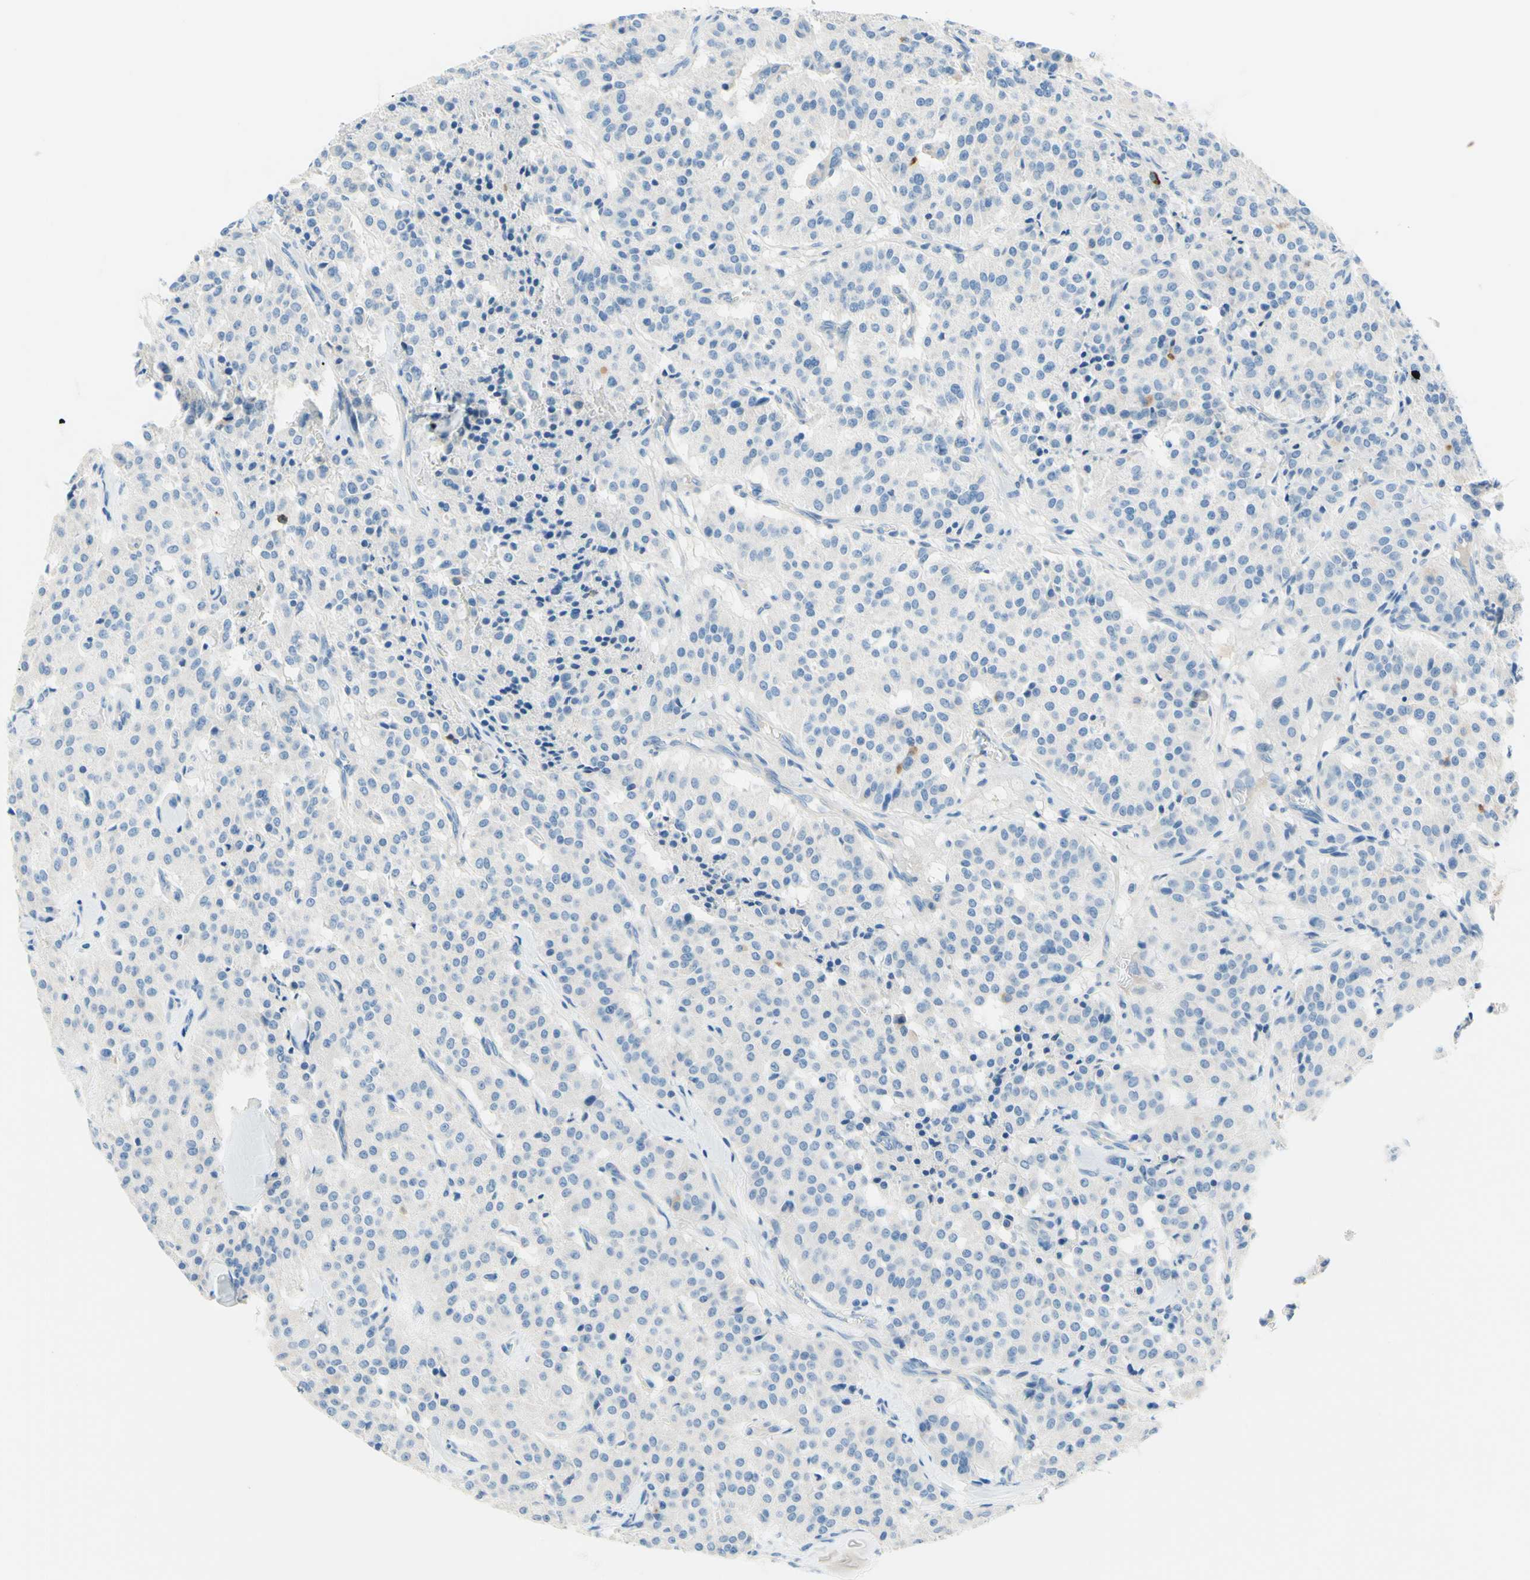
{"staining": {"intensity": "negative", "quantity": "none", "location": "none"}, "tissue": "carcinoid", "cell_type": "Tumor cells", "image_type": "cancer", "snomed": [{"axis": "morphology", "description": "Carcinoid, malignant, NOS"}, {"axis": "topography", "description": "Lung"}], "caption": "Carcinoid was stained to show a protein in brown. There is no significant expression in tumor cells. (DAB immunohistochemistry (IHC), high magnification).", "gene": "PASD1", "patient": {"sex": "male", "age": 30}}